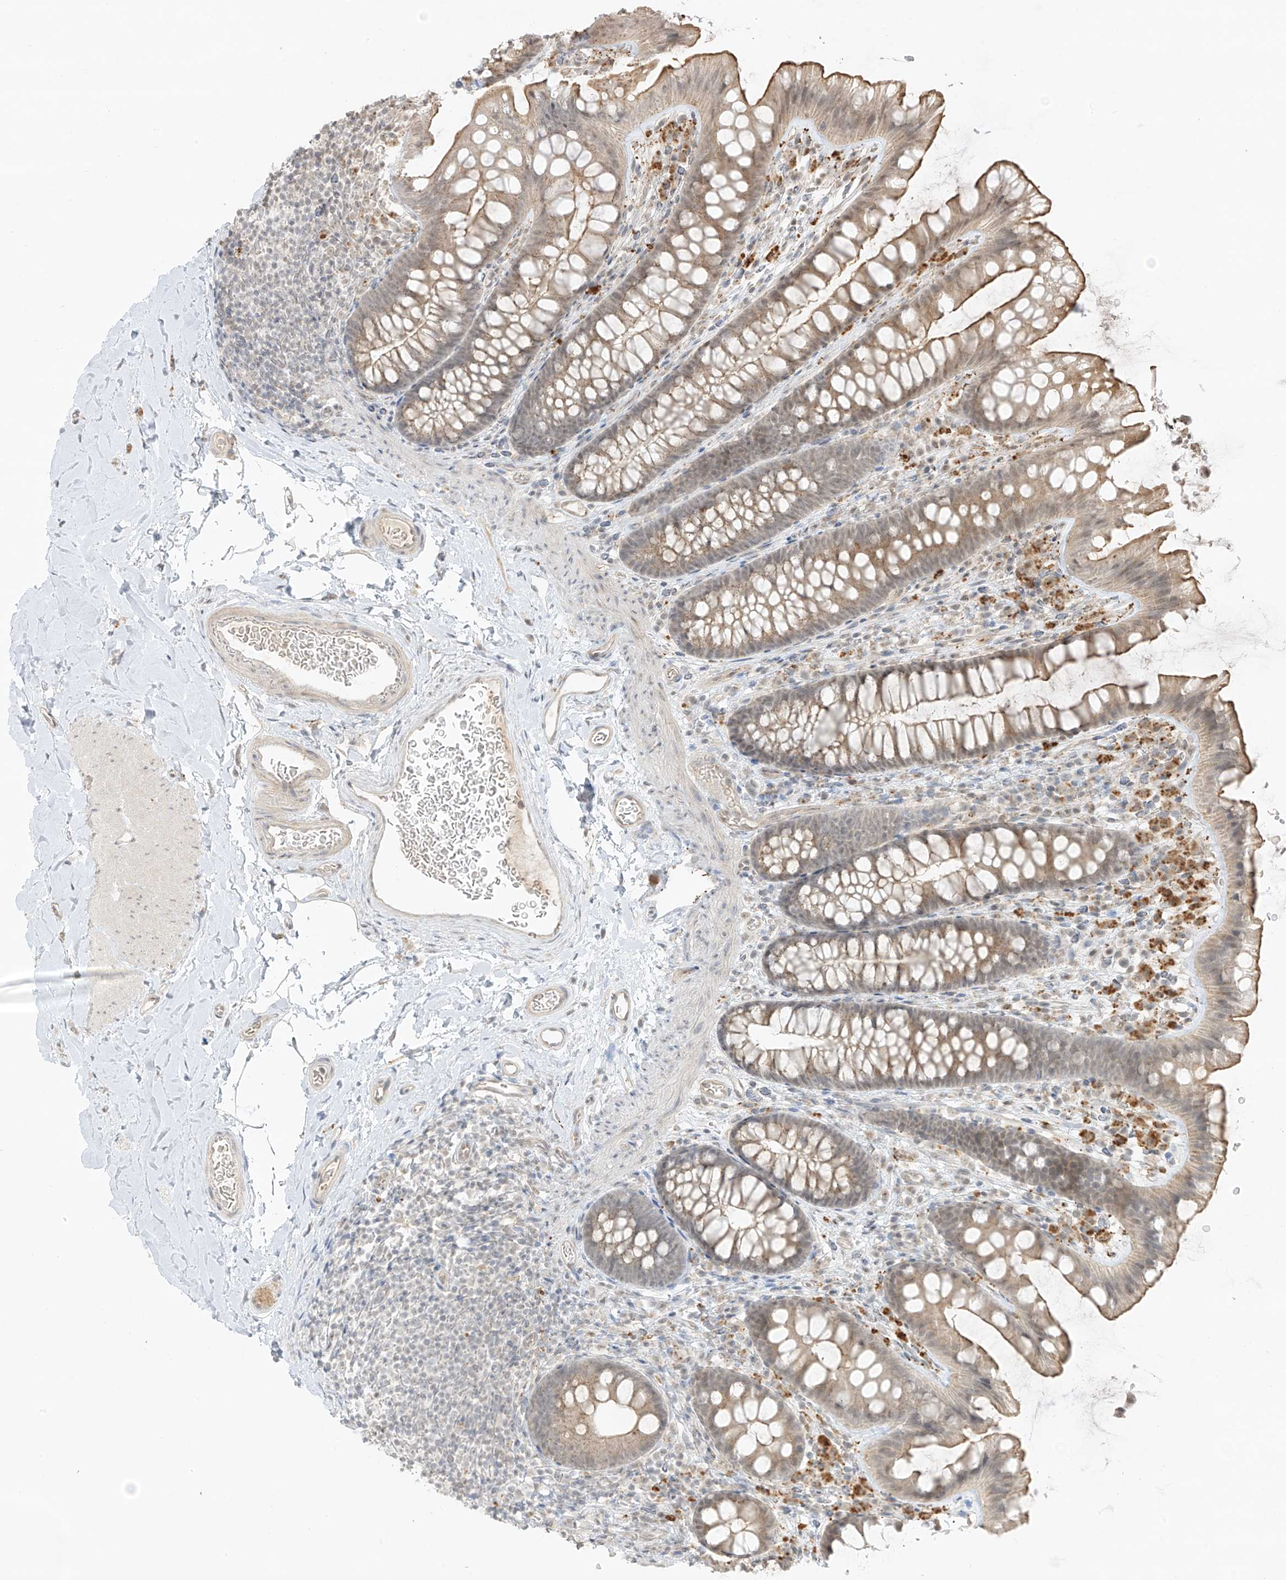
{"staining": {"intensity": "weak", "quantity": ">75%", "location": "cytoplasmic/membranous"}, "tissue": "colon", "cell_type": "Endothelial cells", "image_type": "normal", "snomed": [{"axis": "morphology", "description": "Normal tissue, NOS"}, {"axis": "topography", "description": "Colon"}], "caption": "About >75% of endothelial cells in unremarkable colon show weak cytoplasmic/membranous protein expression as visualized by brown immunohistochemical staining.", "gene": "N4BP3", "patient": {"sex": "female", "age": 62}}